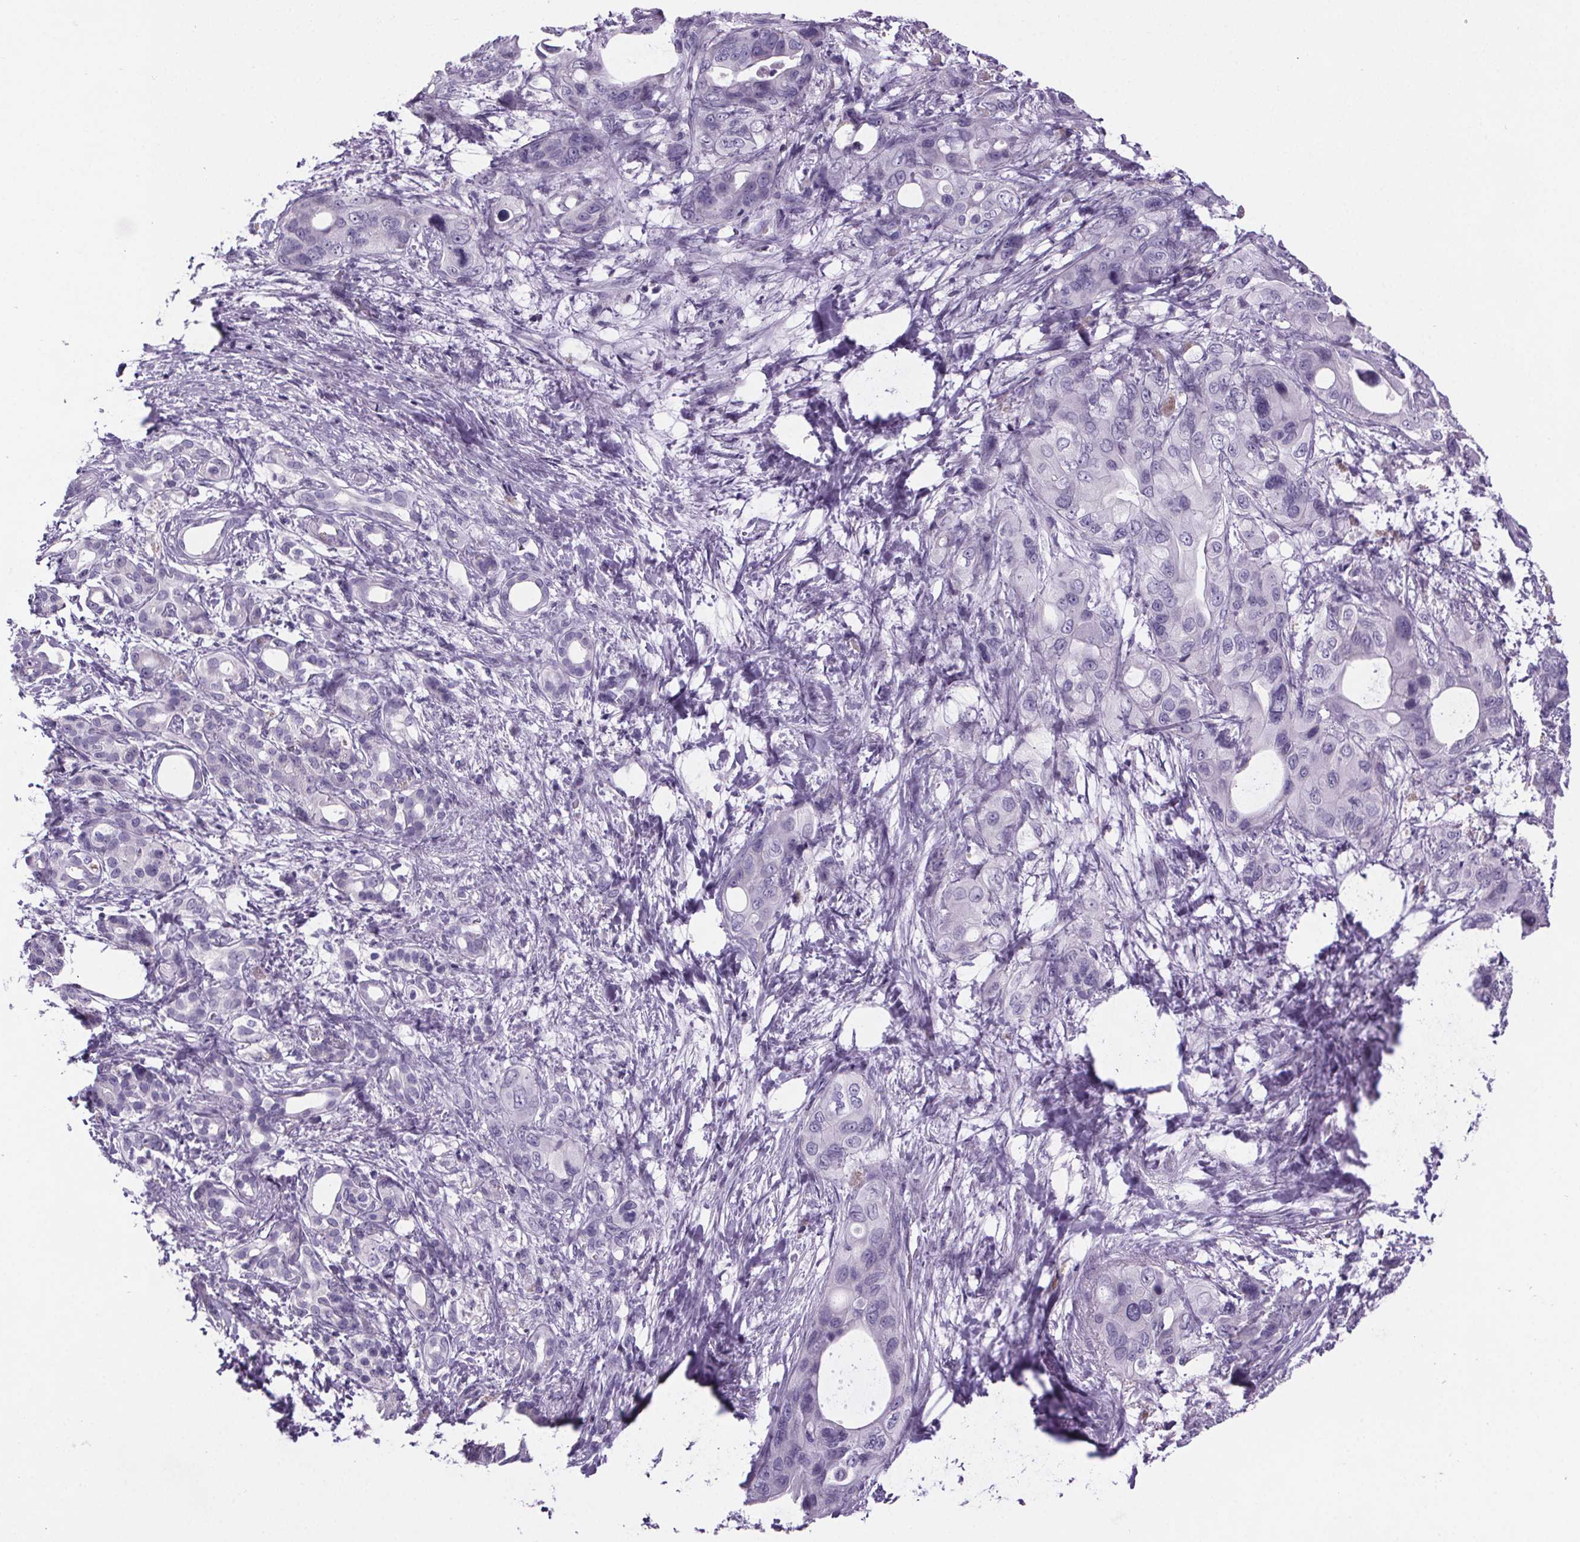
{"staining": {"intensity": "negative", "quantity": "none", "location": "none"}, "tissue": "pancreatic cancer", "cell_type": "Tumor cells", "image_type": "cancer", "snomed": [{"axis": "morphology", "description": "Adenocarcinoma, NOS"}, {"axis": "topography", "description": "Pancreas"}], "caption": "This photomicrograph is of pancreatic adenocarcinoma stained with immunohistochemistry (IHC) to label a protein in brown with the nuclei are counter-stained blue. There is no staining in tumor cells.", "gene": "CUBN", "patient": {"sex": "male", "age": 71}}